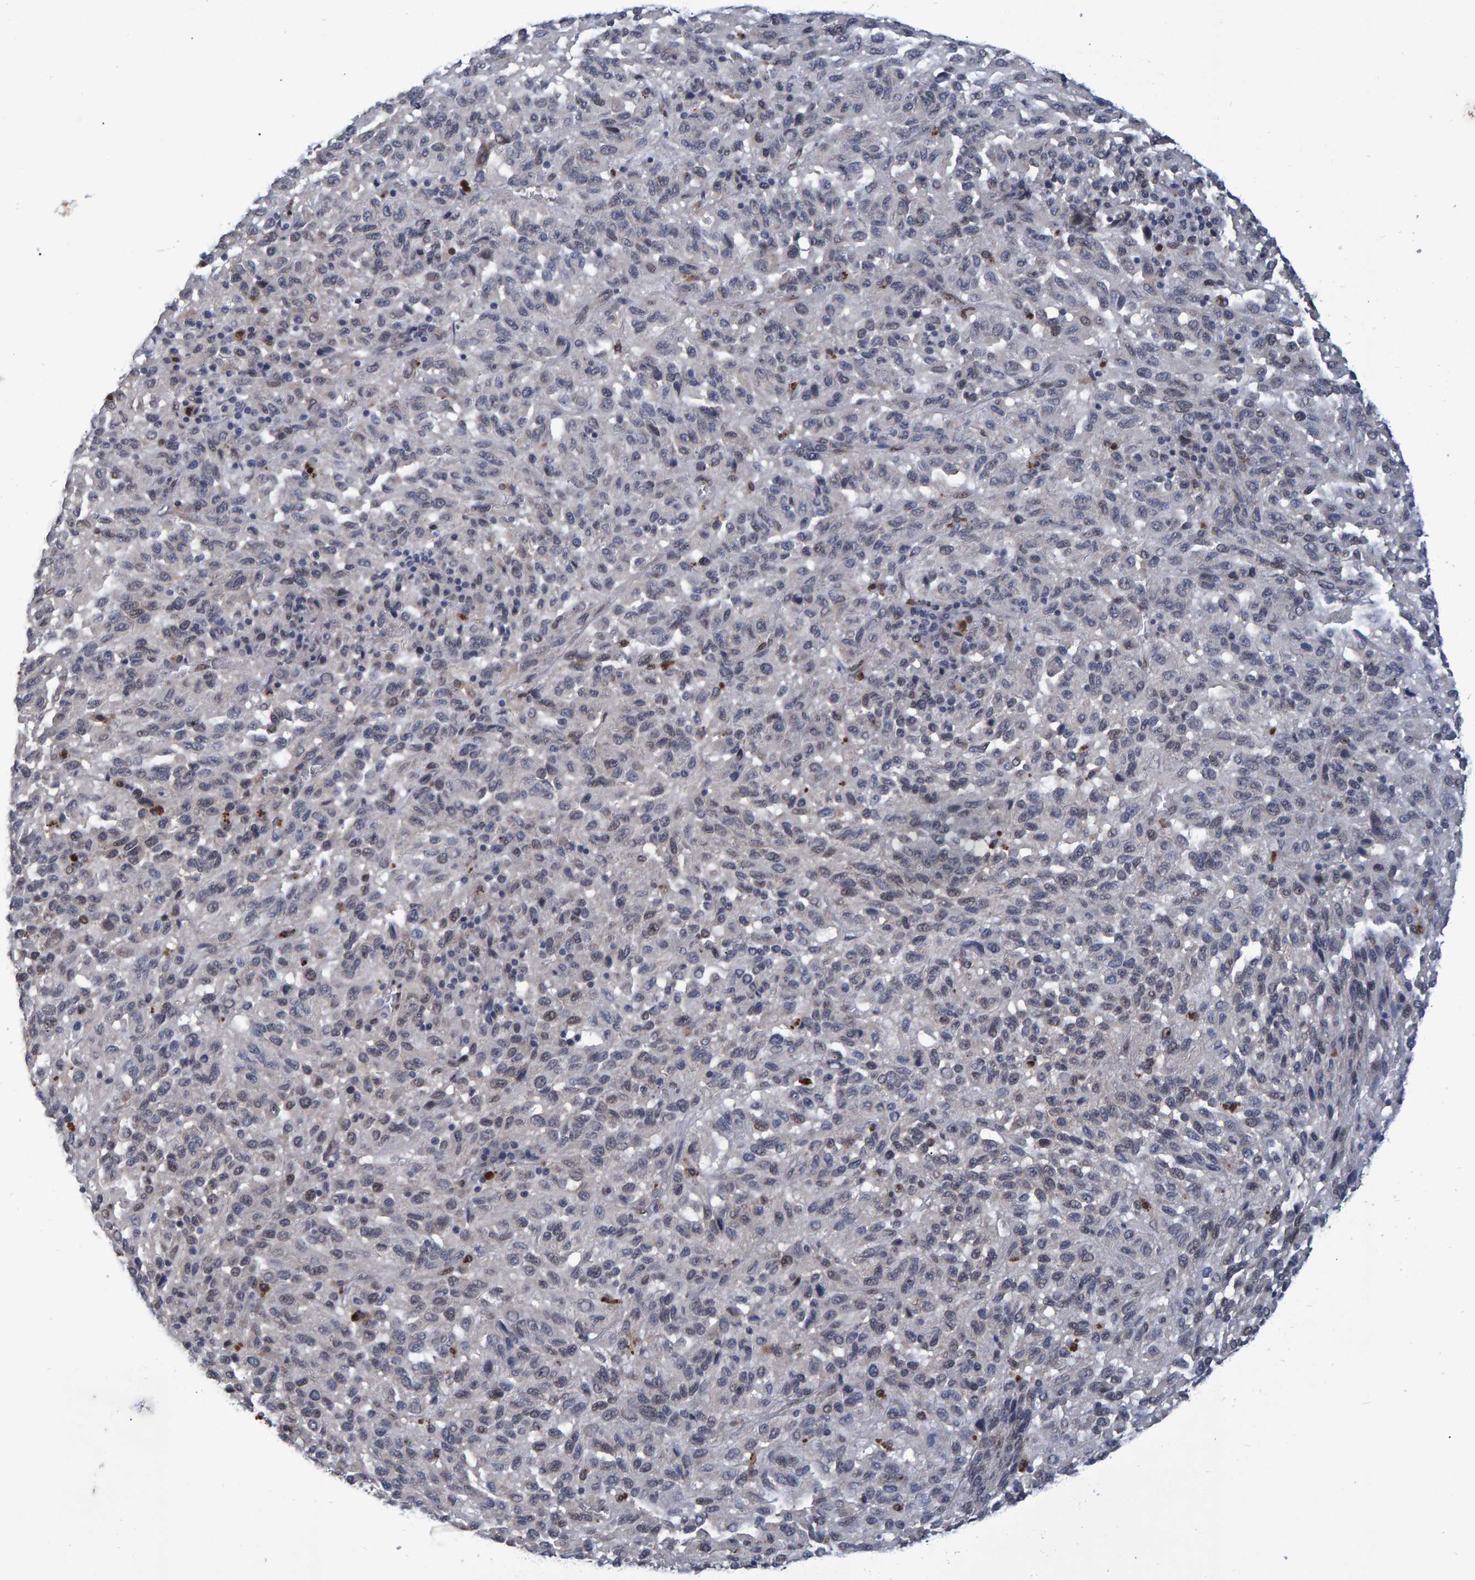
{"staining": {"intensity": "negative", "quantity": "none", "location": "none"}, "tissue": "melanoma", "cell_type": "Tumor cells", "image_type": "cancer", "snomed": [{"axis": "morphology", "description": "Malignant melanoma, Metastatic site"}, {"axis": "topography", "description": "Lung"}], "caption": "Human melanoma stained for a protein using IHC reveals no staining in tumor cells.", "gene": "QKI", "patient": {"sex": "male", "age": 64}}